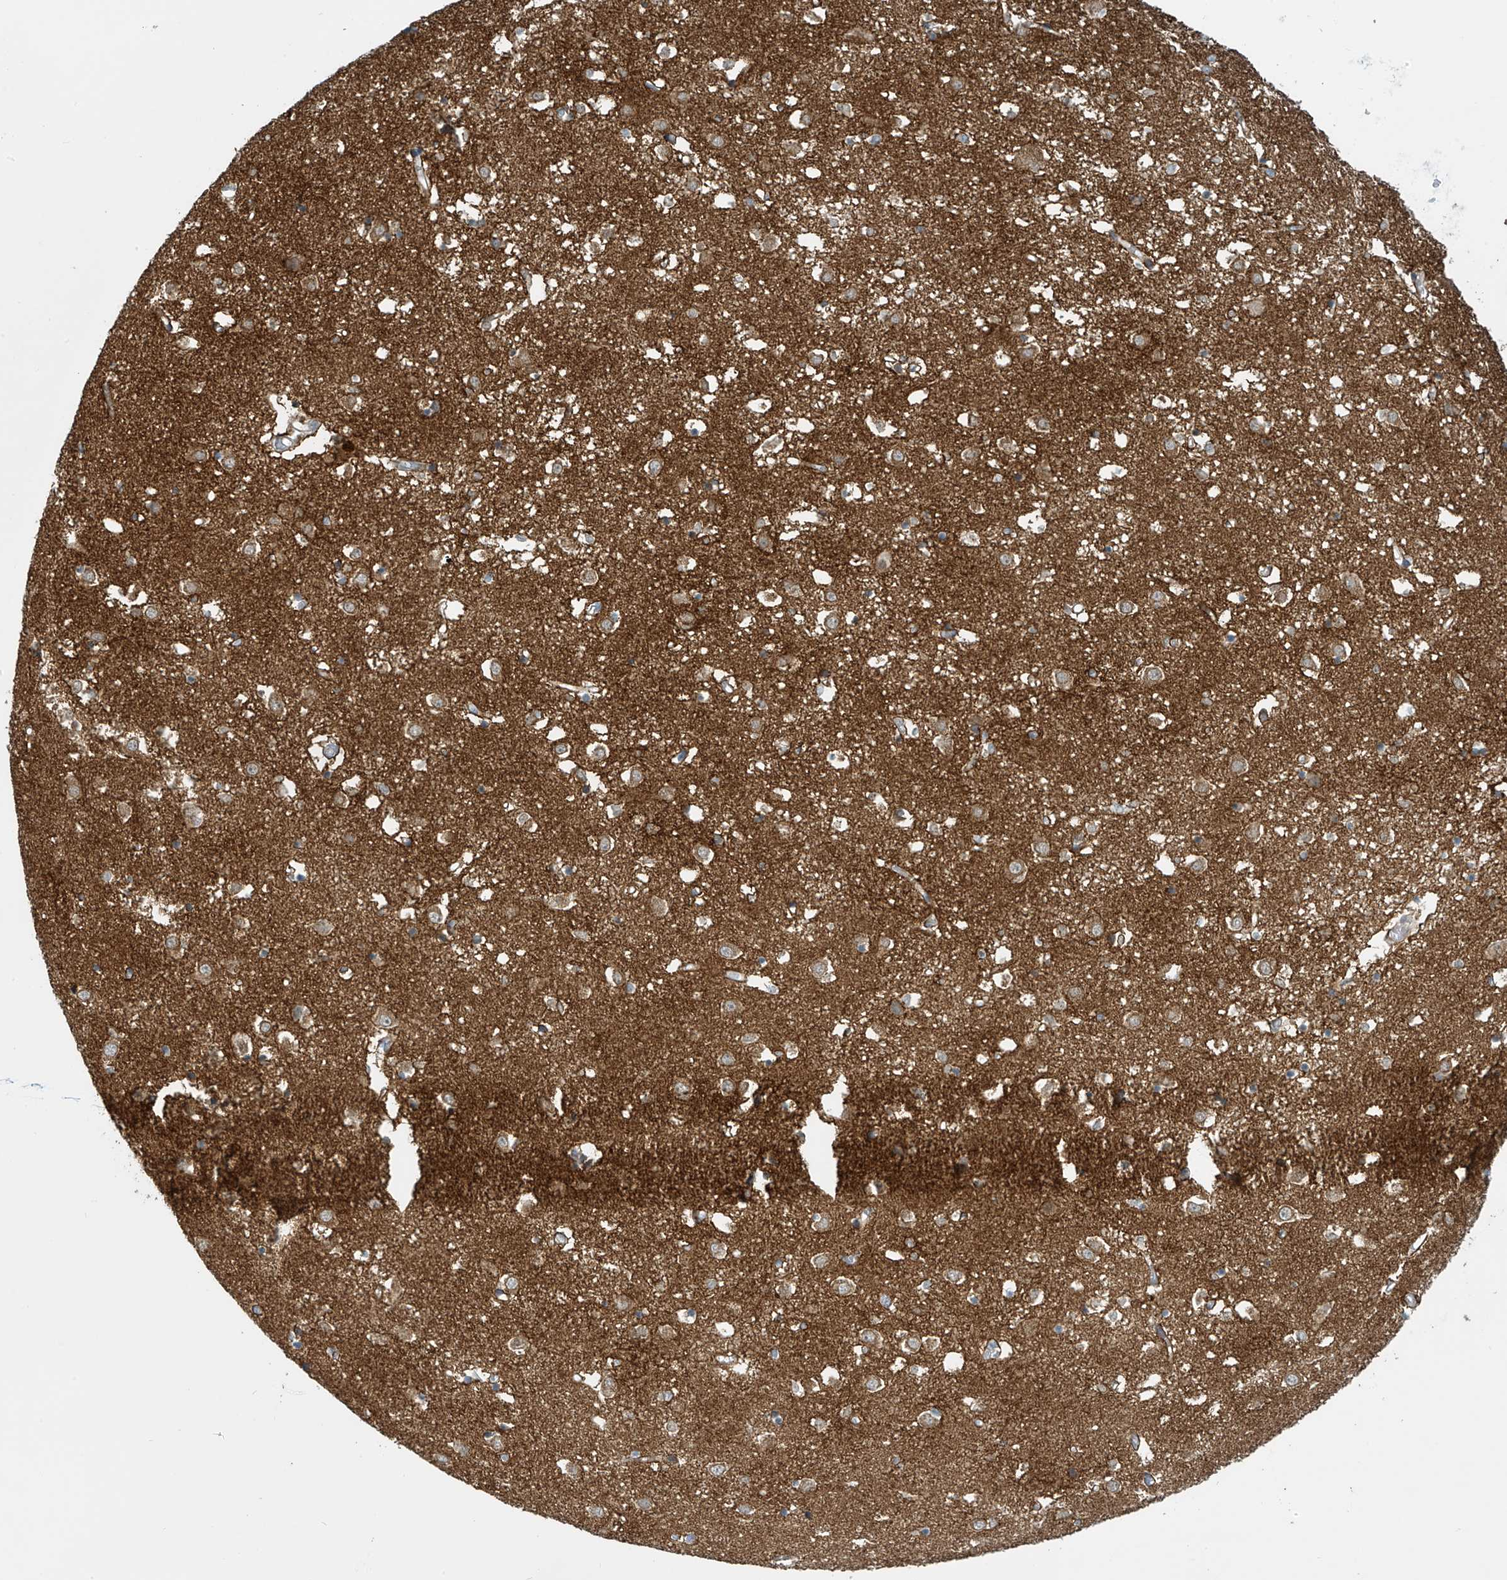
{"staining": {"intensity": "moderate", "quantity": "25%-75%", "location": "cytoplasmic/membranous"}, "tissue": "caudate", "cell_type": "Glial cells", "image_type": "normal", "snomed": [{"axis": "morphology", "description": "Normal tissue, NOS"}, {"axis": "topography", "description": "Lateral ventricle wall"}], "caption": "Brown immunohistochemical staining in benign human caudate displays moderate cytoplasmic/membranous positivity in approximately 25%-75% of glial cells. (brown staining indicates protein expression, while blue staining denotes nuclei).", "gene": "FSD1L", "patient": {"sex": "male", "age": 70}}